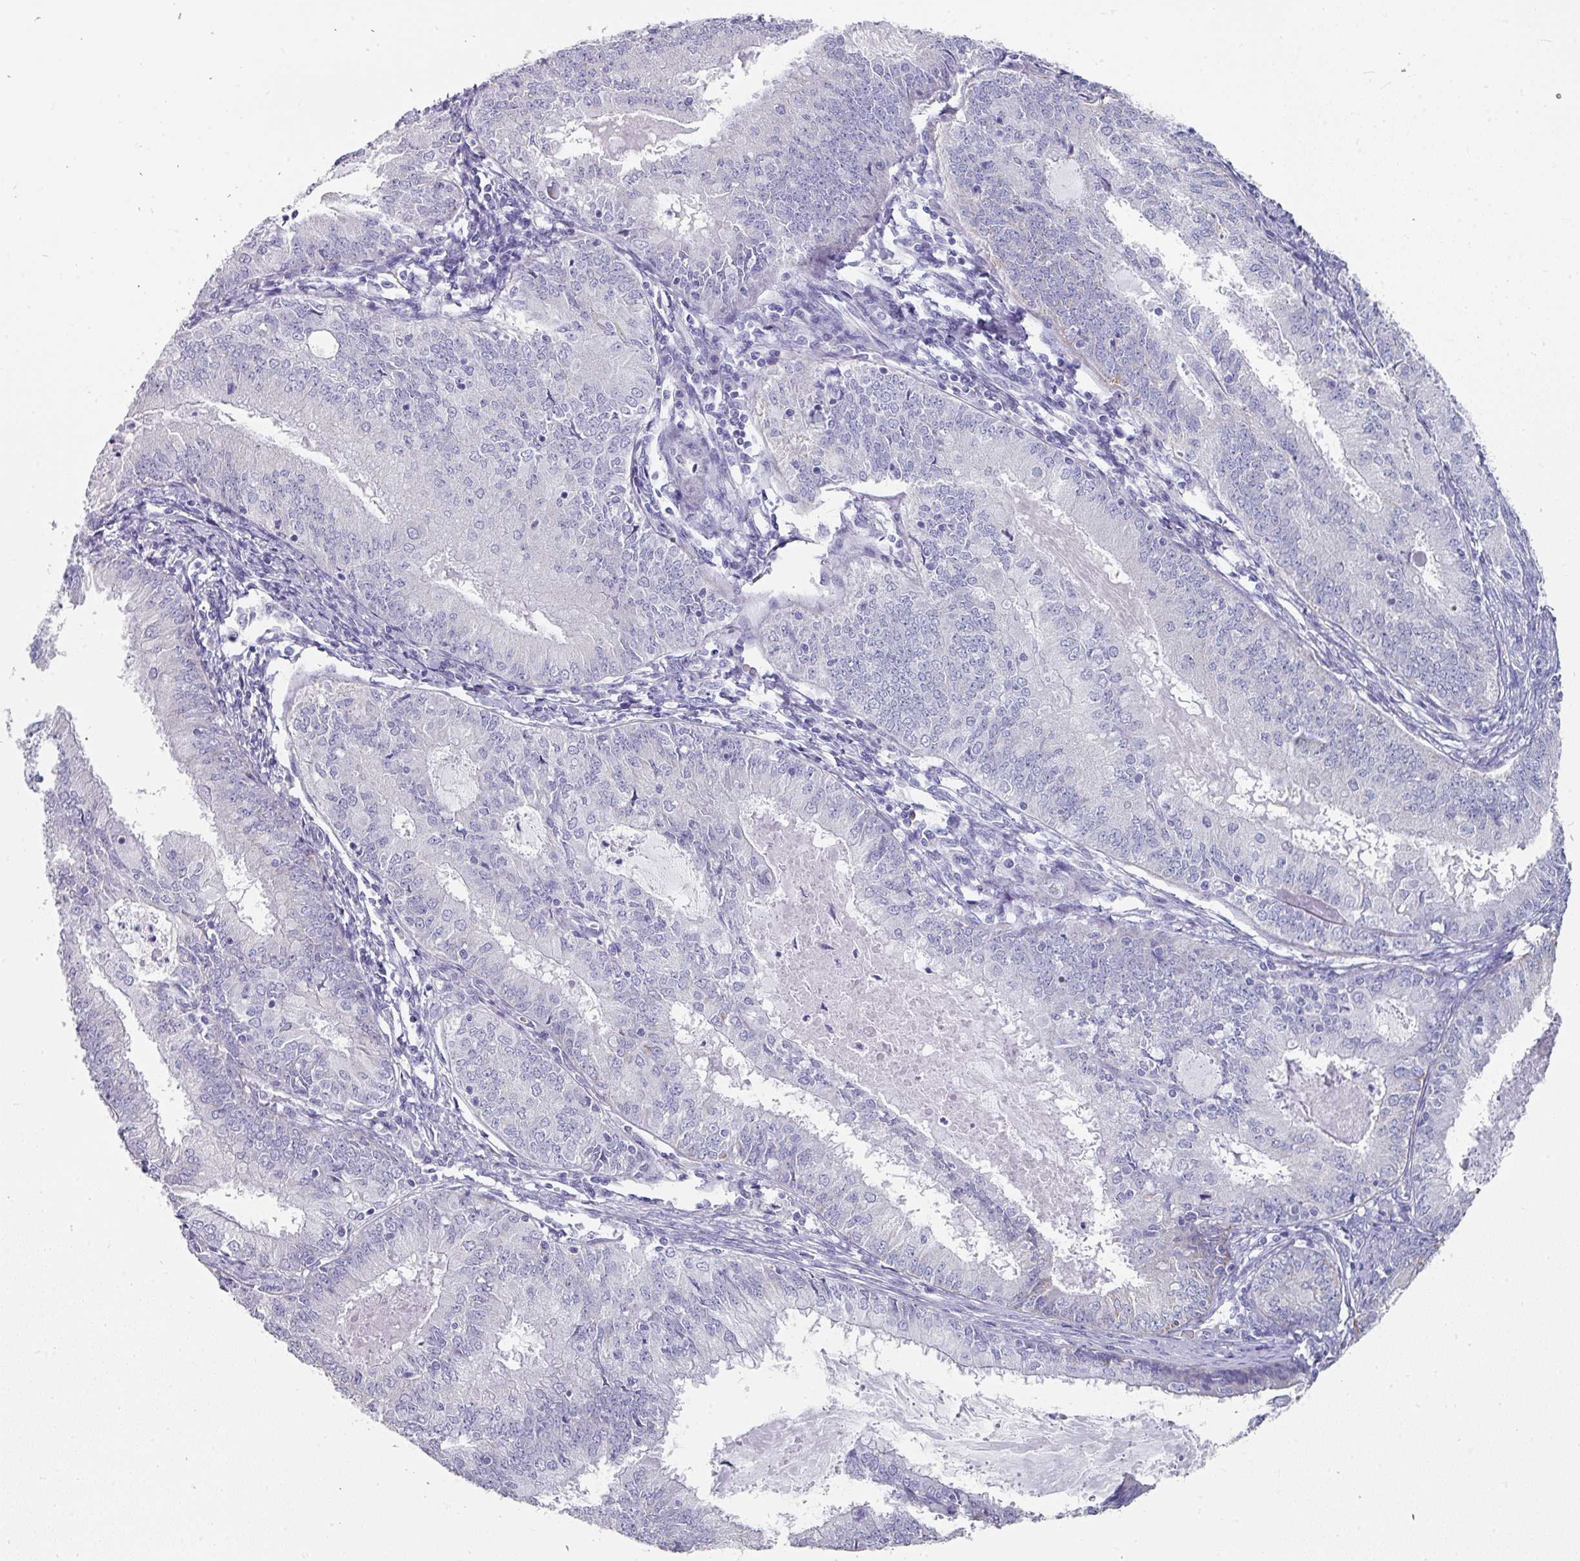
{"staining": {"intensity": "negative", "quantity": "none", "location": "none"}, "tissue": "endometrial cancer", "cell_type": "Tumor cells", "image_type": "cancer", "snomed": [{"axis": "morphology", "description": "Adenocarcinoma, NOS"}, {"axis": "topography", "description": "Endometrium"}], "caption": "The photomicrograph displays no staining of tumor cells in endometrial cancer.", "gene": "SETBP1", "patient": {"sex": "female", "age": 57}}